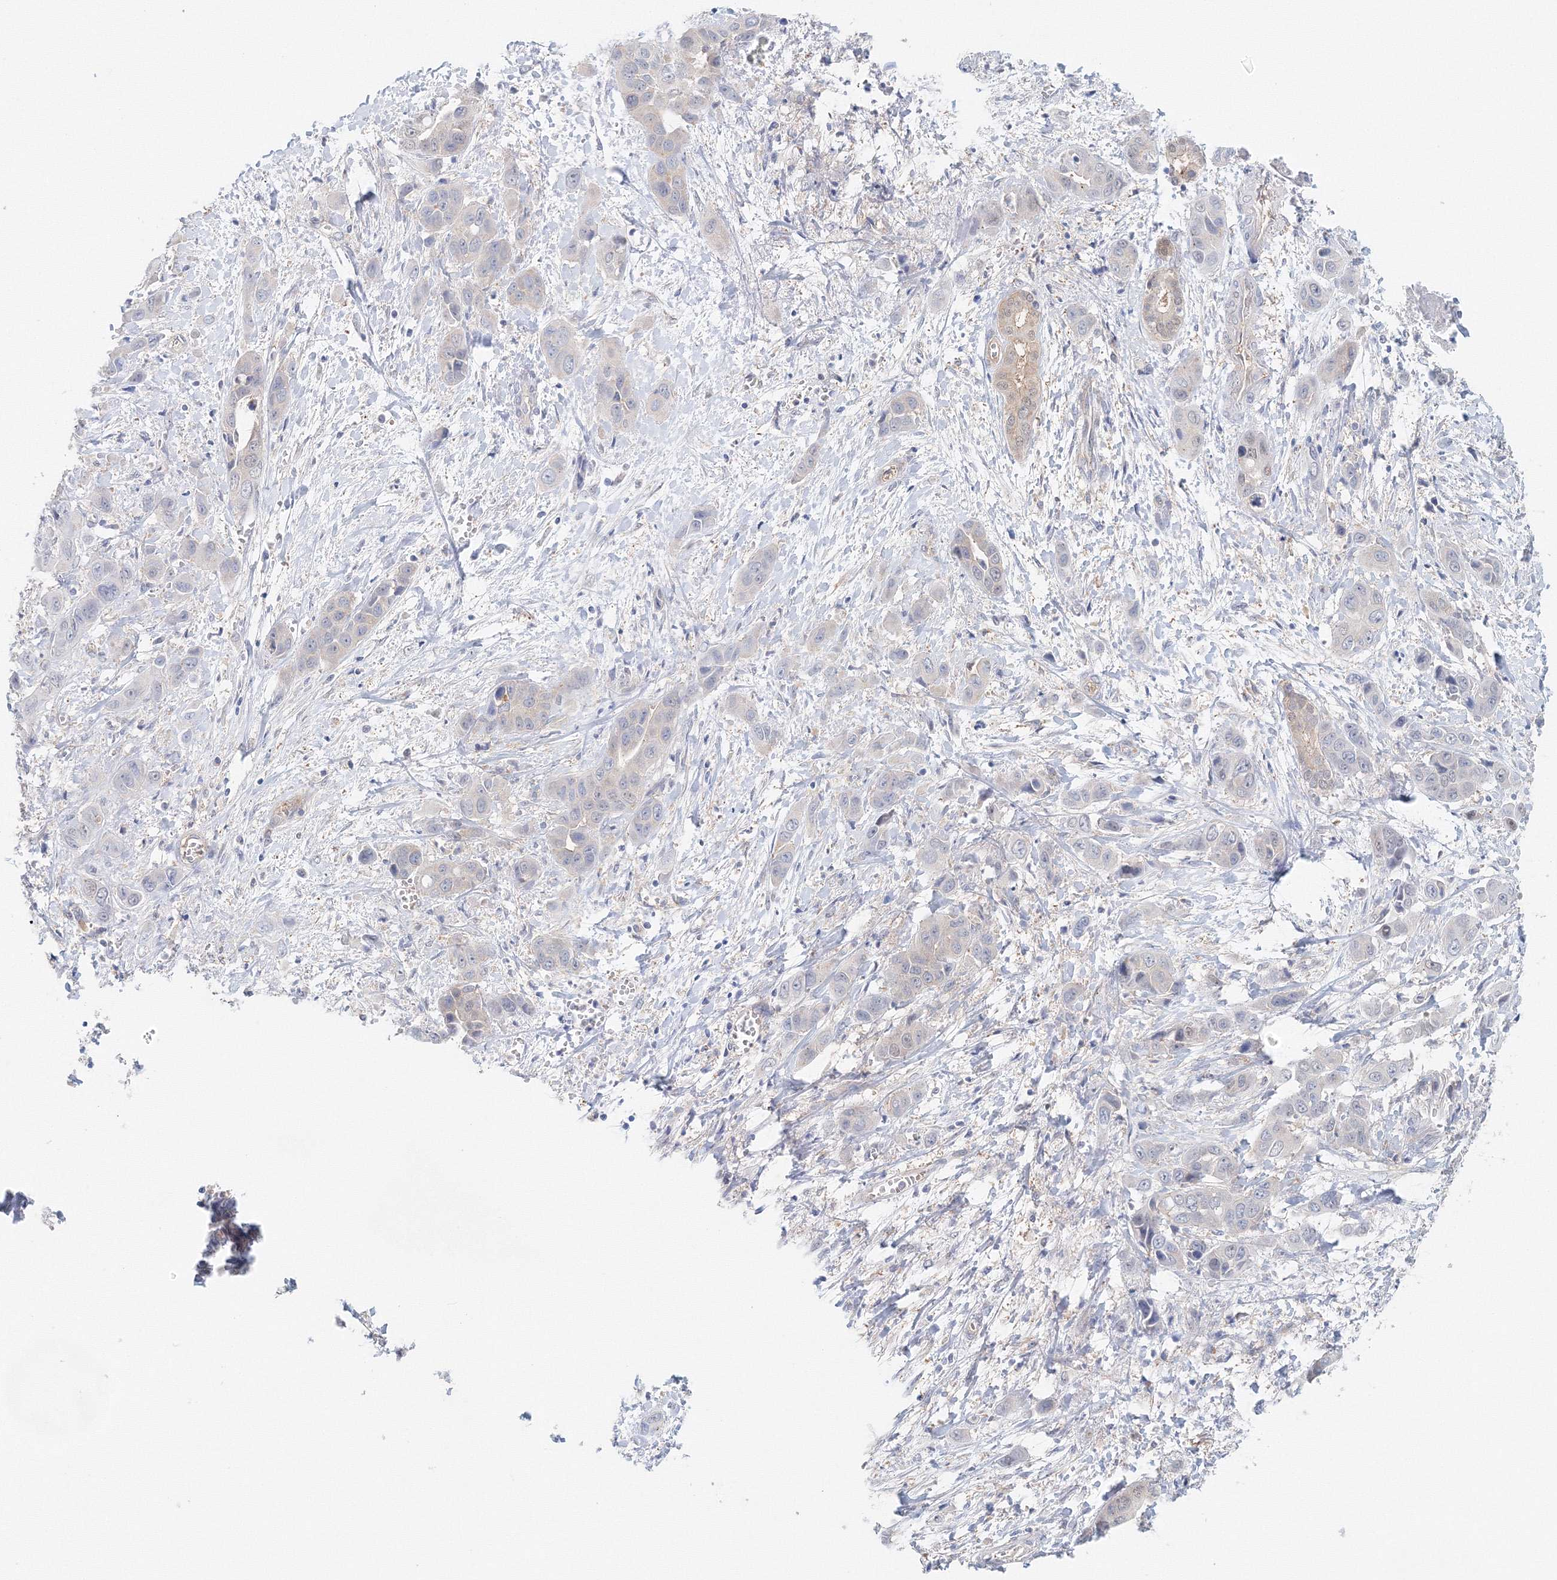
{"staining": {"intensity": "negative", "quantity": "none", "location": "none"}, "tissue": "liver cancer", "cell_type": "Tumor cells", "image_type": "cancer", "snomed": [{"axis": "morphology", "description": "Cholangiocarcinoma"}, {"axis": "topography", "description": "Liver"}], "caption": "This is an IHC micrograph of liver cholangiocarcinoma. There is no expression in tumor cells.", "gene": "TPRKB", "patient": {"sex": "female", "age": 52}}